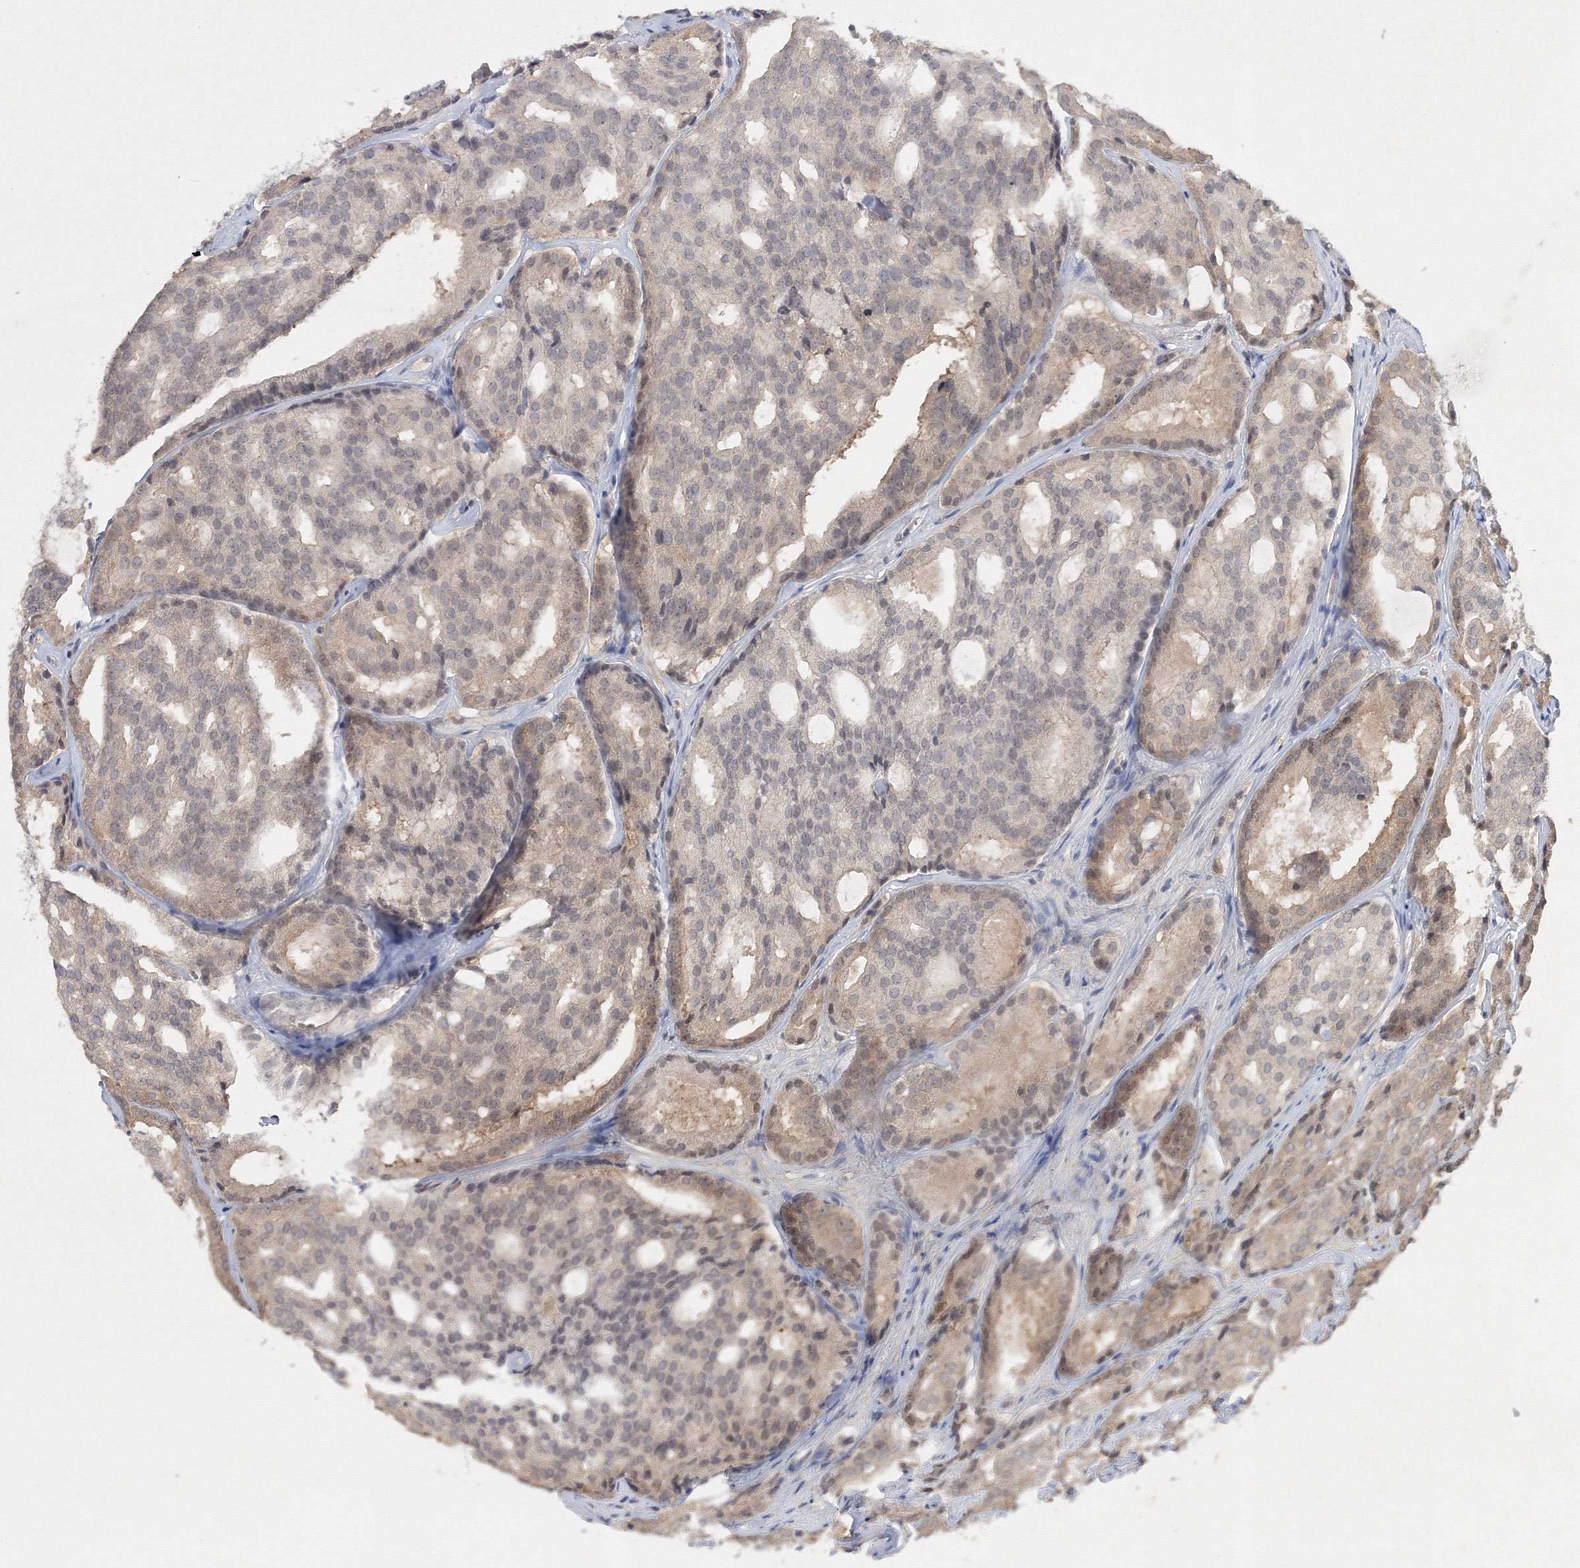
{"staining": {"intensity": "weak", "quantity": "25%-75%", "location": "cytoplasmic/membranous,nuclear"}, "tissue": "prostate cancer", "cell_type": "Tumor cells", "image_type": "cancer", "snomed": [{"axis": "morphology", "description": "Adenocarcinoma, High grade"}, {"axis": "topography", "description": "Prostate"}], "caption": "An image of prostate cancer stained for a protein exhibits weak cytoplasmic/membranous and nuclear brown staining in tumor cells.", "gene": "NXPE3", "patient": {"sex": "male", "age": 64}}